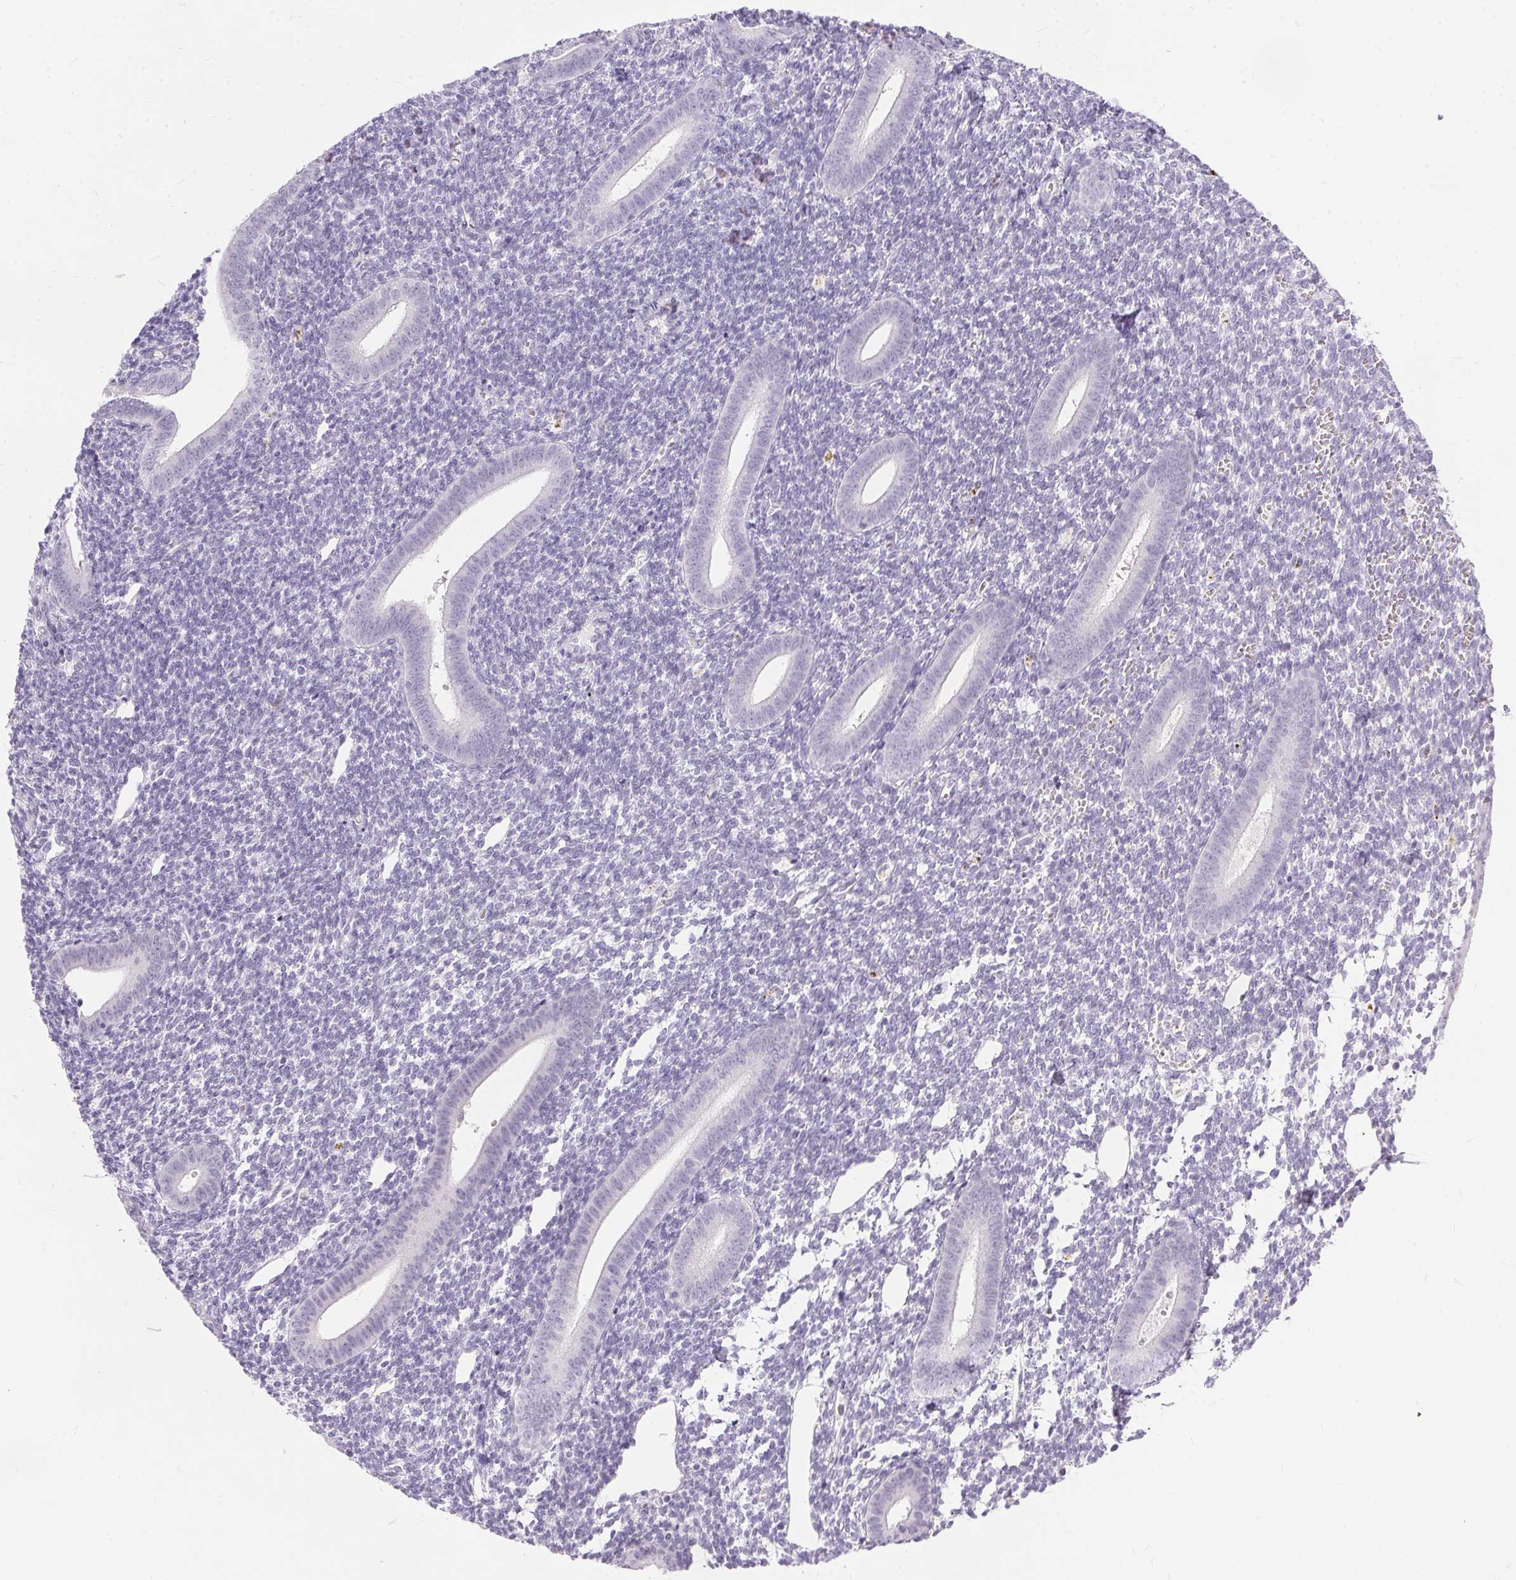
{"staining": {"intensity": "negative", "quantity": "none", "location": "none"}, "tissue": "endometrium", "cell_type": "Cells in endometrial stroma", "image_type": "normal", "snomed": [{"axis": "morphology", "description": "Normal tissue, NOS"}, {"axis": "topography", "description": "Endometrium"}], "caption": "Endometrium stained for a protein using immunohistochemistry displays no expression cells in endometrial stroma.", "gene": "GBP6", "patient": {"sex": "female", "age": 25}}